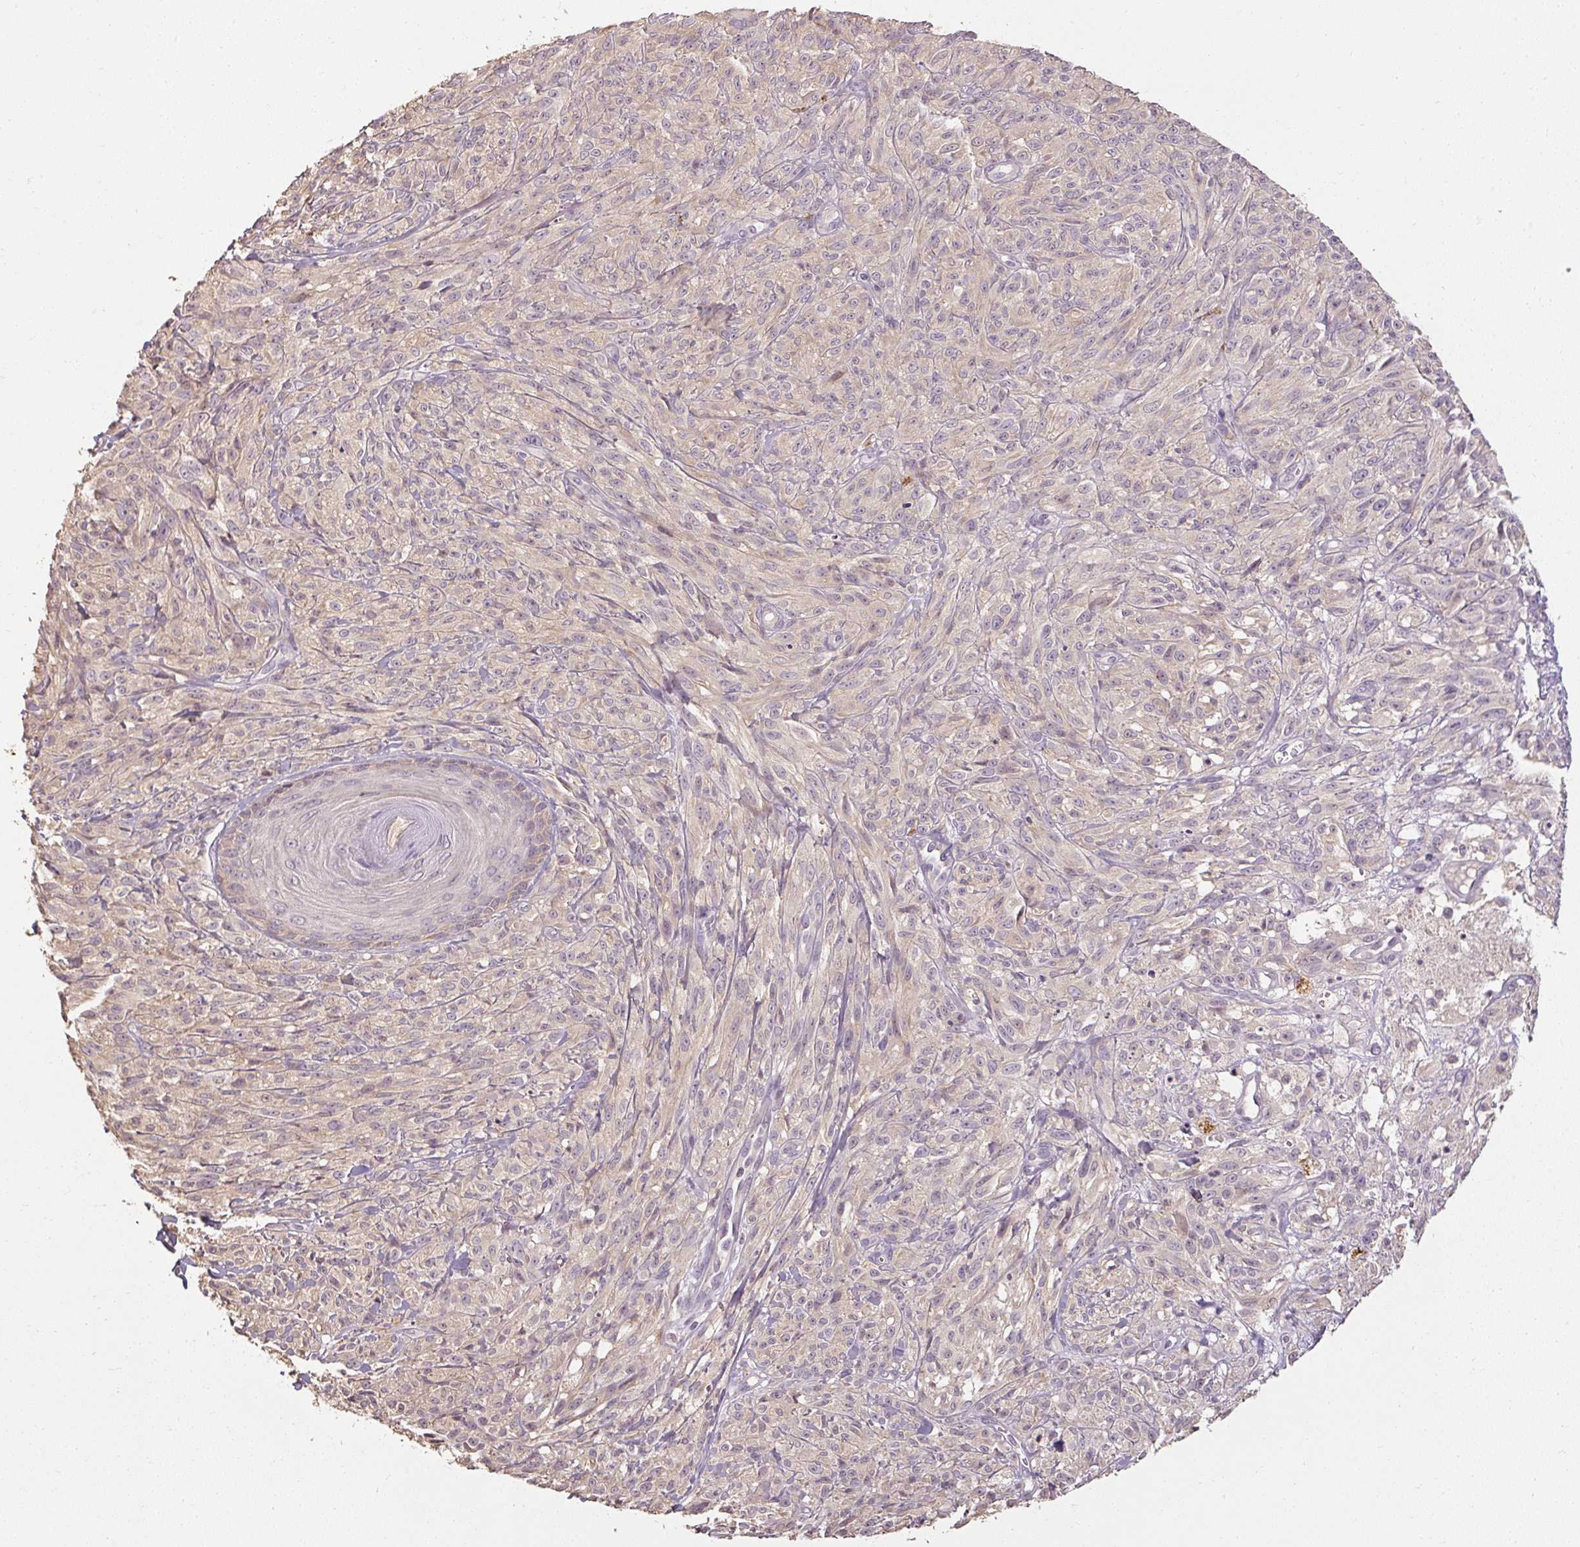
{"staining": {"intensity": "negative", "quantity": "none", "location": "none"}, "tissue": "melanoma", "cell_type": "Tumor cells", "image_type": "cancer", "snomed": [{"axis": "morphology", "description": "Malignant melanoma, NOS"}, {"axis": "topography", "description": "Skin of upper arm"}], "caption": "Tumor cells show no significant expression in melanoma.", "gene": "CFAP65", "patient": {"sex": "female", "age": 65}}